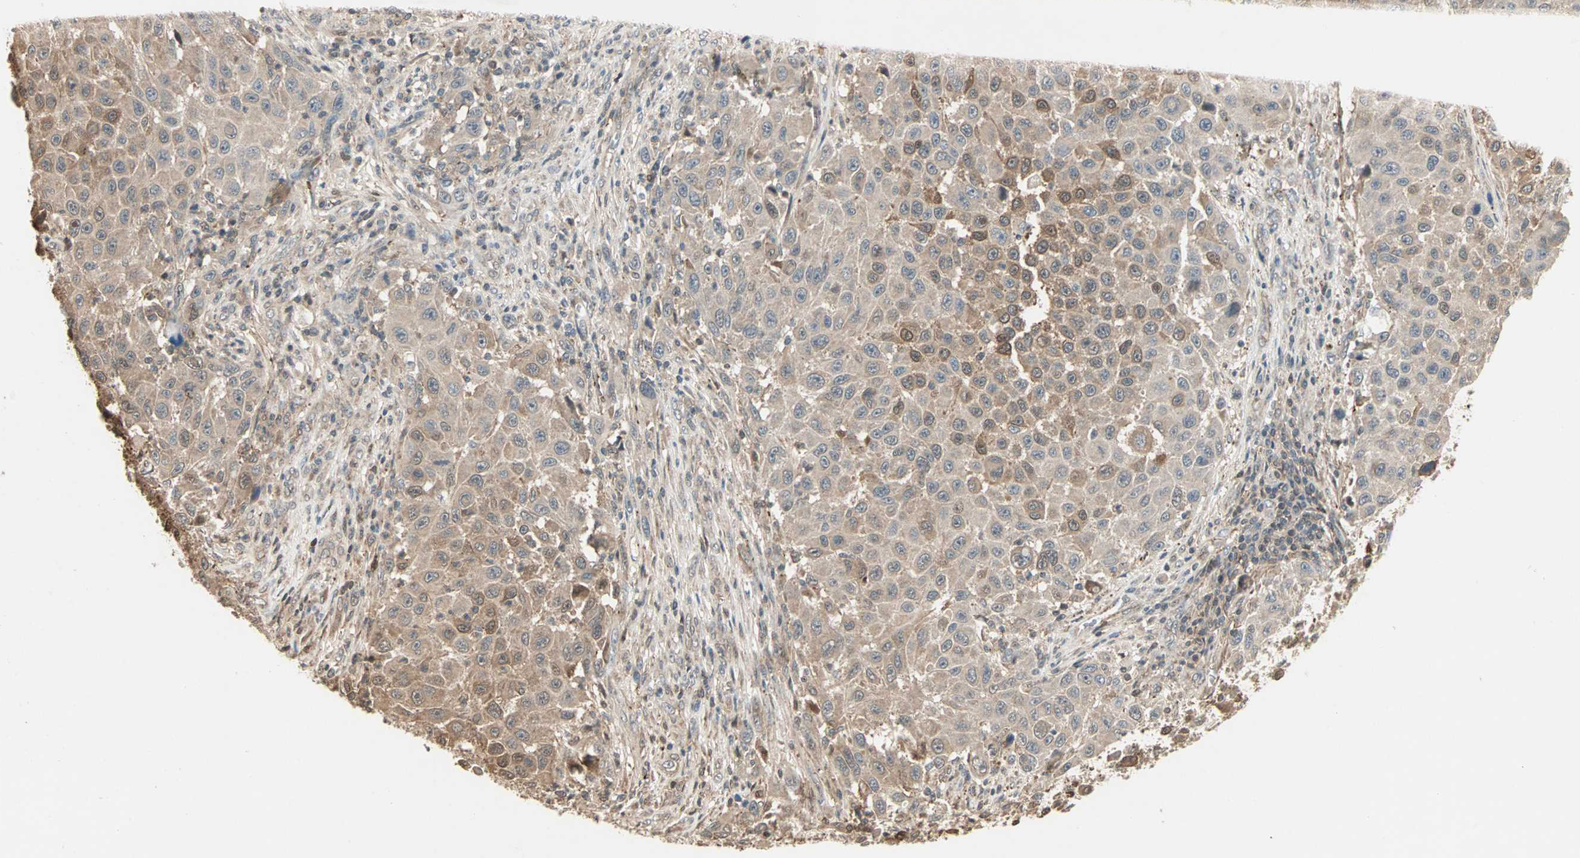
{"staining": {"intensity": "moderate", "quantity": ">75%", "location": "cytoplasmic/membranous,nuclear"}, "tissue": "melanoma", "cell_type": "Tumor cells", "image_type": "cancer", "snomed": [{"axis": "morphology", "description": "Malignant melanoma, Metastatic site"}, {"axis": "topography", "description": "Lymph node"}], "caption": "Immunohistochemical staining of malignant melanoma (metastatic site) demonstrates medium levels of moderate cytoplasmic/membranous and nuclear expression in approximately >75% of tumor cells.", "gene": "DRG2", "patient": {"sex": "male", "age": 61}}